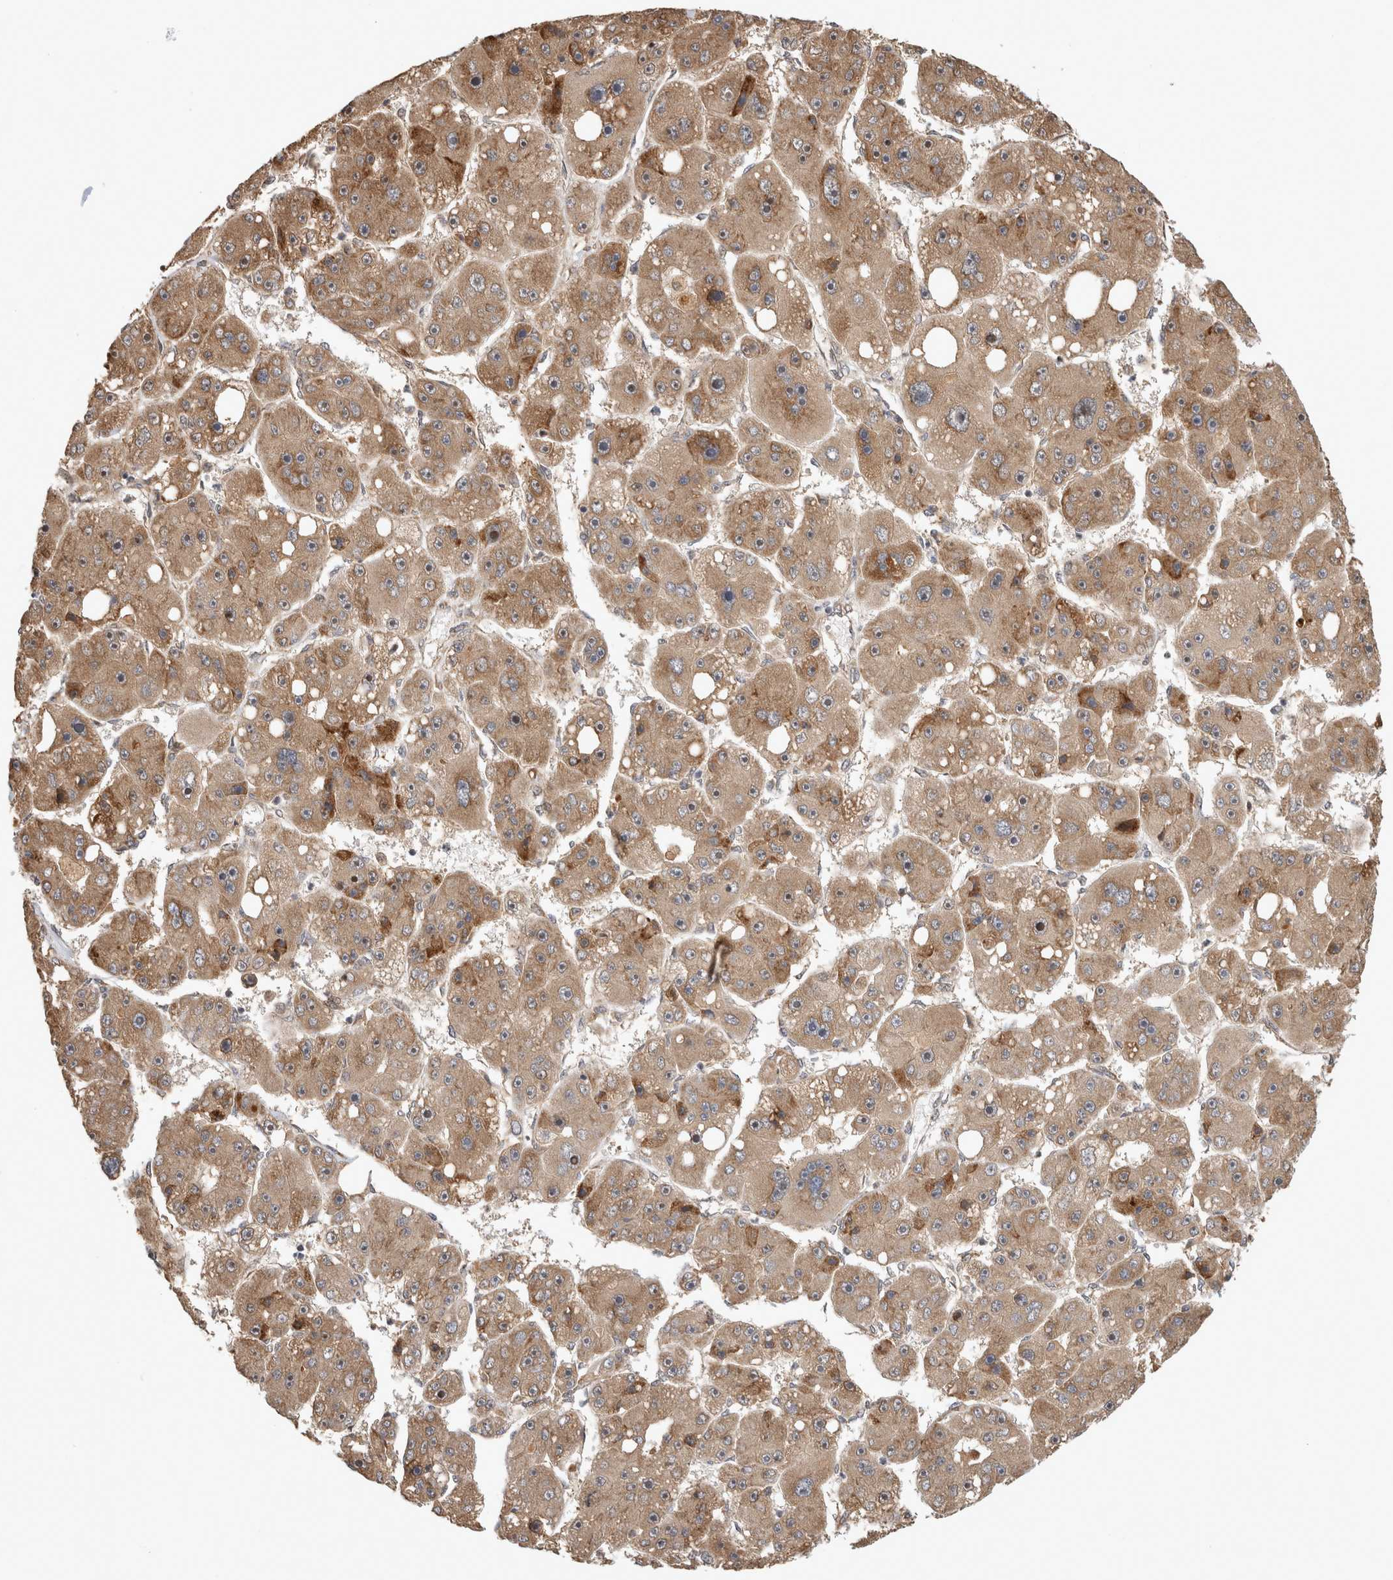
{"staining": {"intensity": "moderate", "quantity": ">75%", "location": "cytoplasmic/membranous"}, "tissue": "liver cancer", "cell_type": "Tumor cells", "image_type": "cancer", "snomed": [{"axis": "morphology", "description": "Carcinoma, Hepatocellular, NOS"}, {"axis": "topography", "description": "Liver"}], "caption": "Protein positivity by IHC reveals moderate cytoplasmic/membranous positivity in about >75% of tumor cells in liver cancer.", "gene": "PCDHB15", "patient": {"sex": "female", "age": 61}}